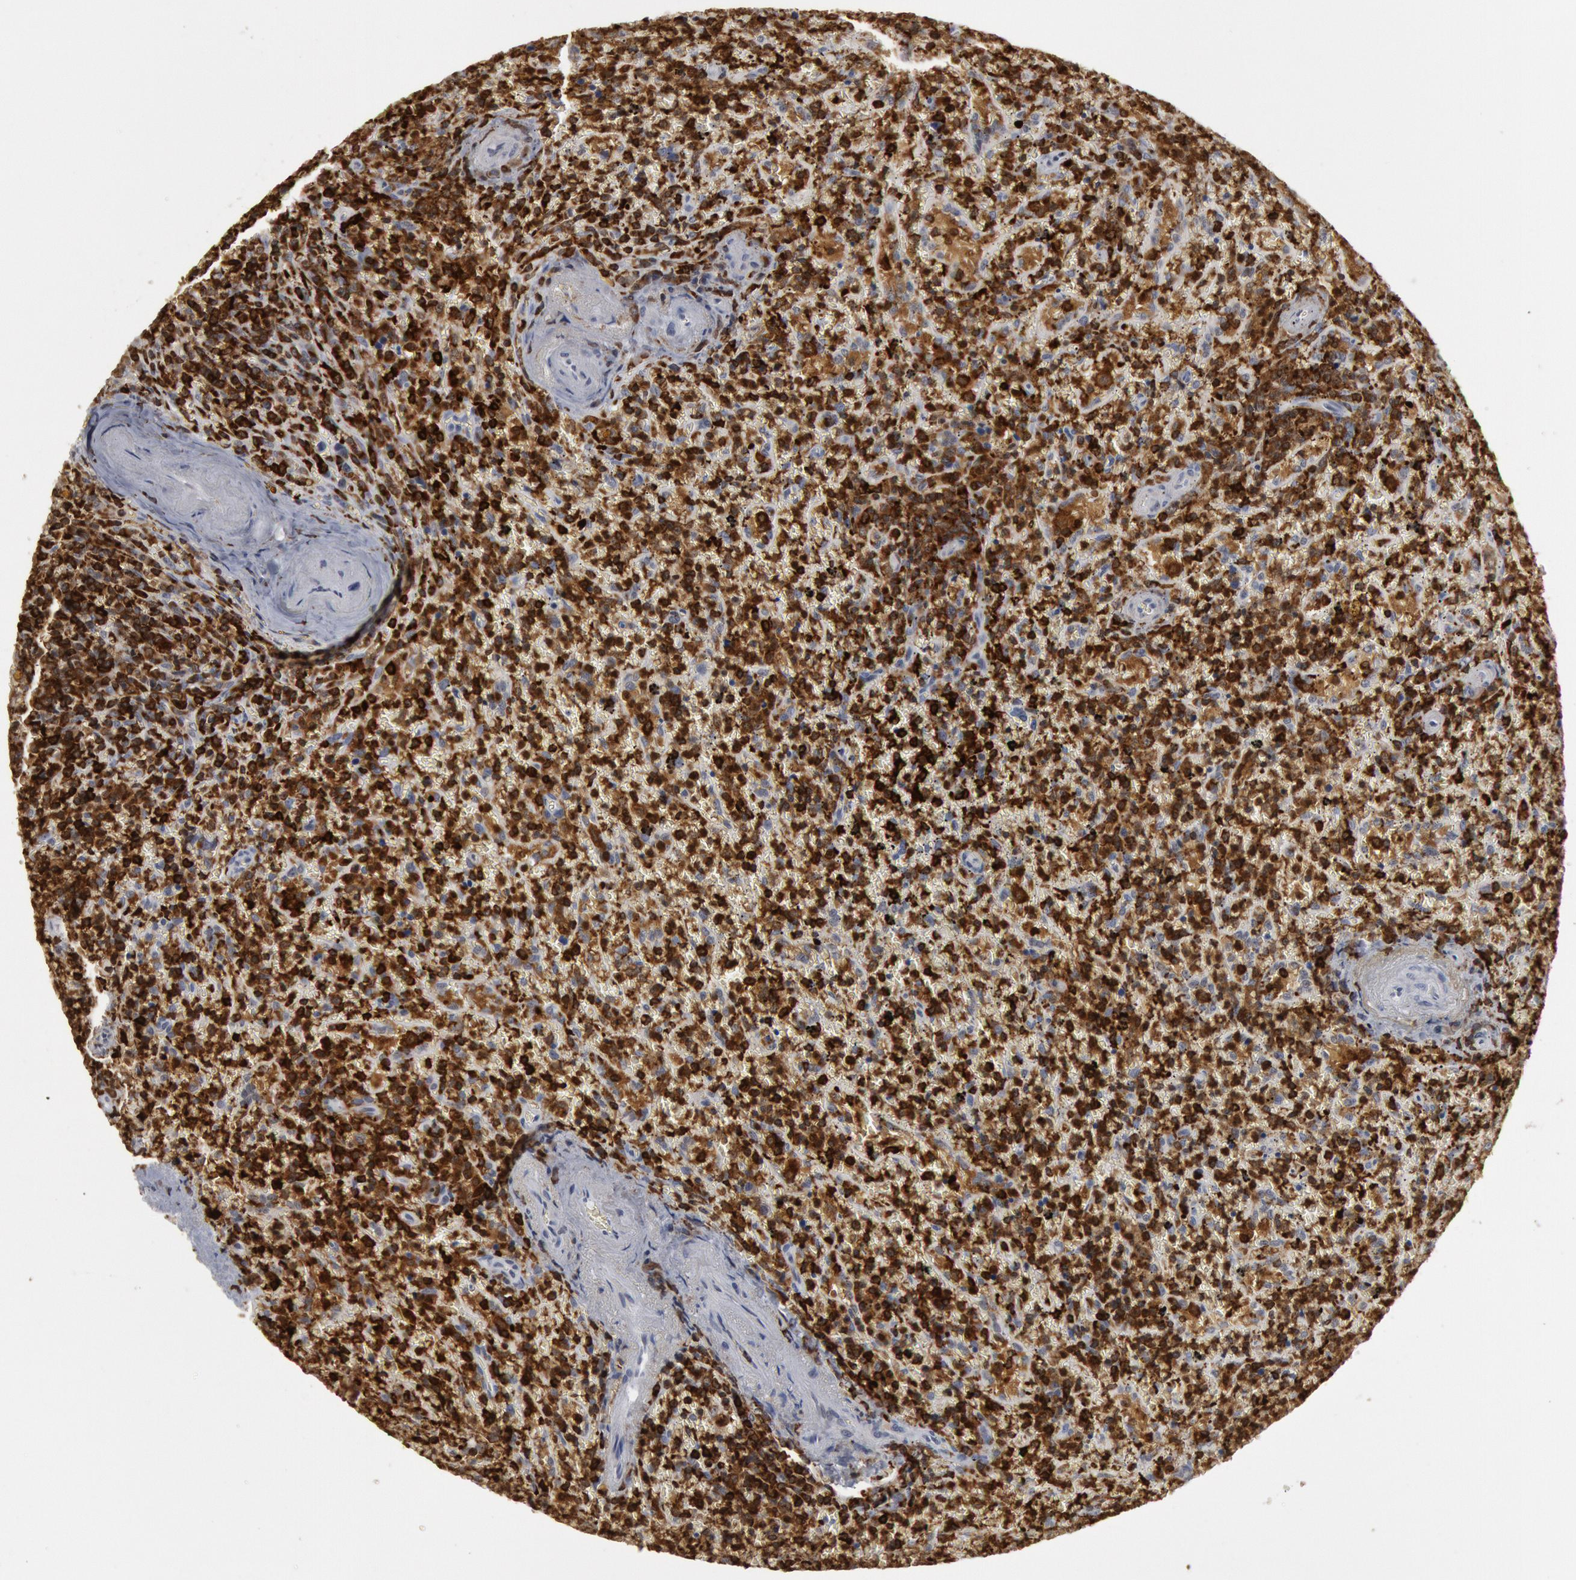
{"staining": {"intensity": "strong", "quantity": ">75%", "location": "cytoplasmic/membranous,nuclear"}, "tissue": "lymphoma", "cell_type": "Tumor cells", "image_type": "cancer", "snomed": [{"axis": "morphology", "description": "Malignant lymphoma, non-Hodgkin's type, High grade"}, {"axis": "topography", "description": "Spleen"}, {"axis": "topography", "description": "Lymph node"}], "caption": "Immunohistochemical staining of human high-grade malignant lymphoma, non-Hodgkin's type demonstrates high levels of strong cytoplasmic/membranous and nuclear protein expression in about >75% of tumor cells.", "gene": "PTPN6", "patient": {"sex": "female", "age": 70}}